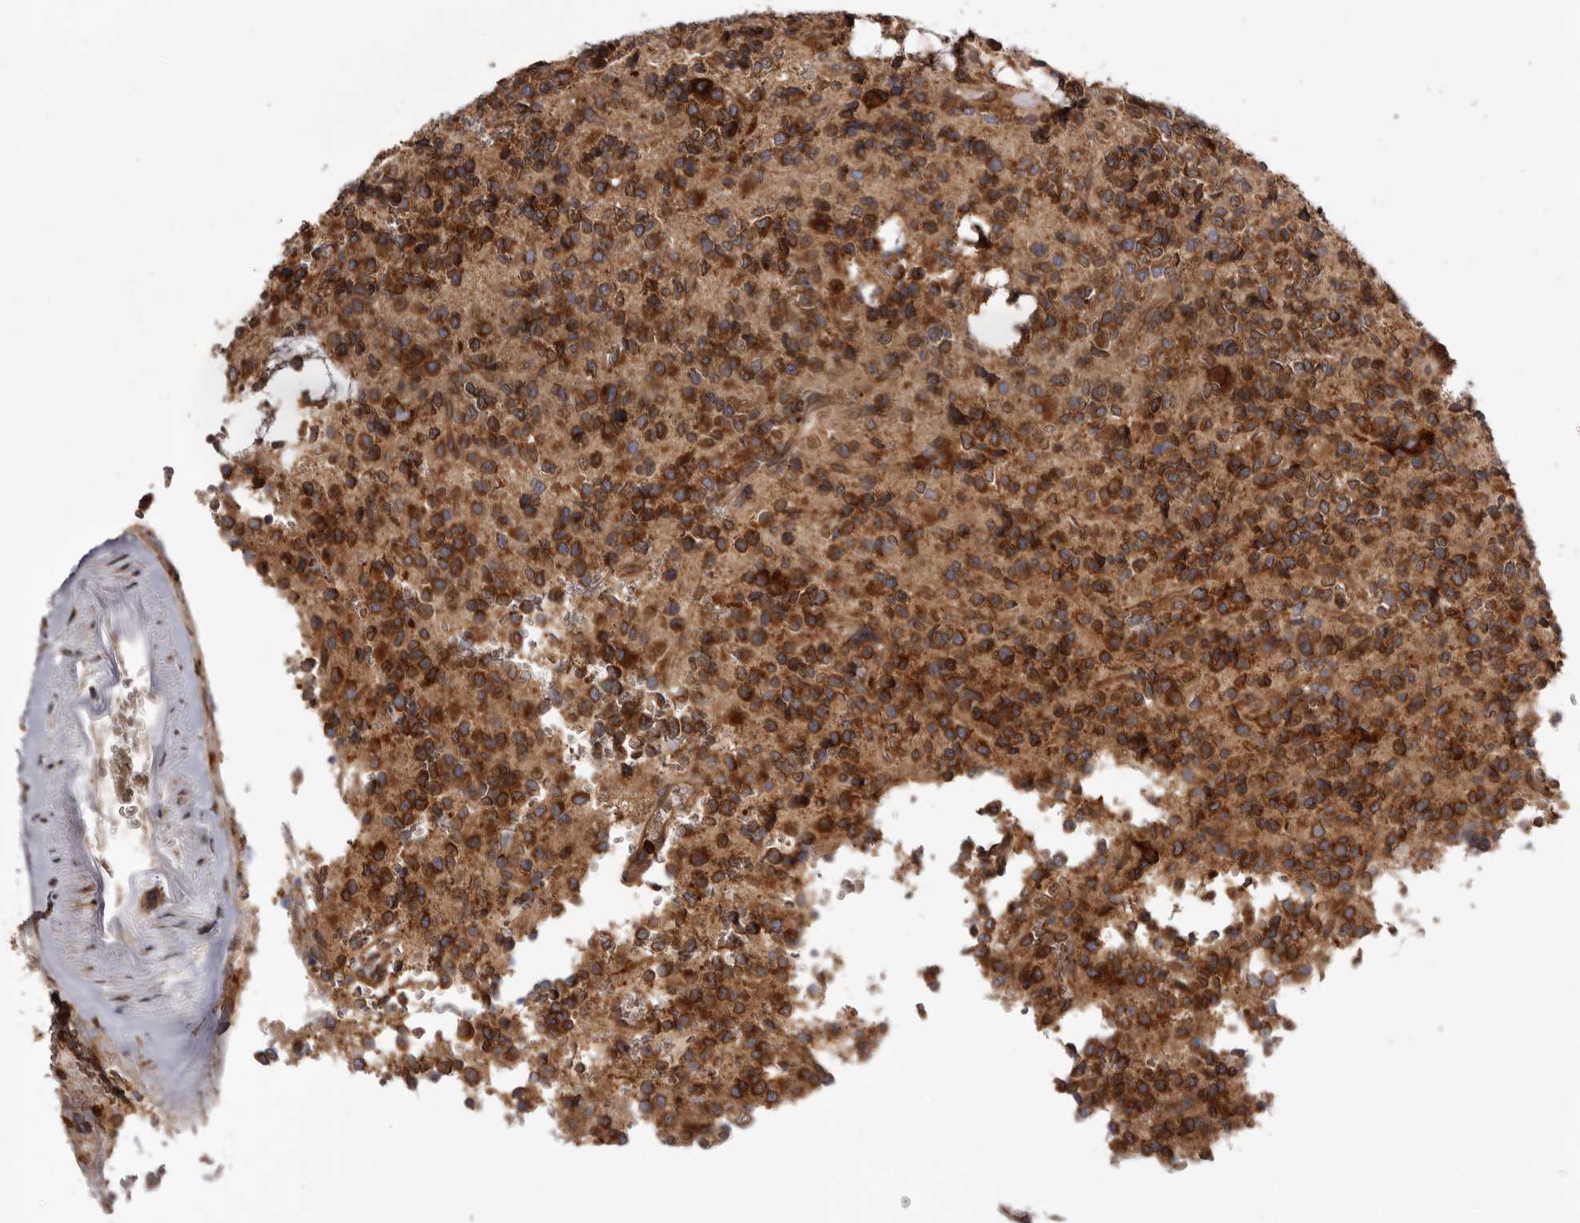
{"staining": {"intensity": "strong", "quantity": ">75%", "location": "cytoplasmic/membranous"}, "tissue": "glioma", "cell_type": "Tumor cells", "image_type": "cancer", "snomed": [{"axis": "morphology", "description": "Glioma, malignant, High grade"}, {"axis": "topography", "description": "Brain"}], "caption": "A high-resolution histopathology image shows immunohistochemistry staining of glioma, which exhibits strong cytoplasmic/membranous positivity in approximately >75% of tumor cells. The staining was performed using DAB to visualize the protein expression in brown, while the nuclei were stained in blue with hematoxylin (Magnification: 20x).", "gene": "C4orf3", "patient": {"sex": "female", "age": 62}}